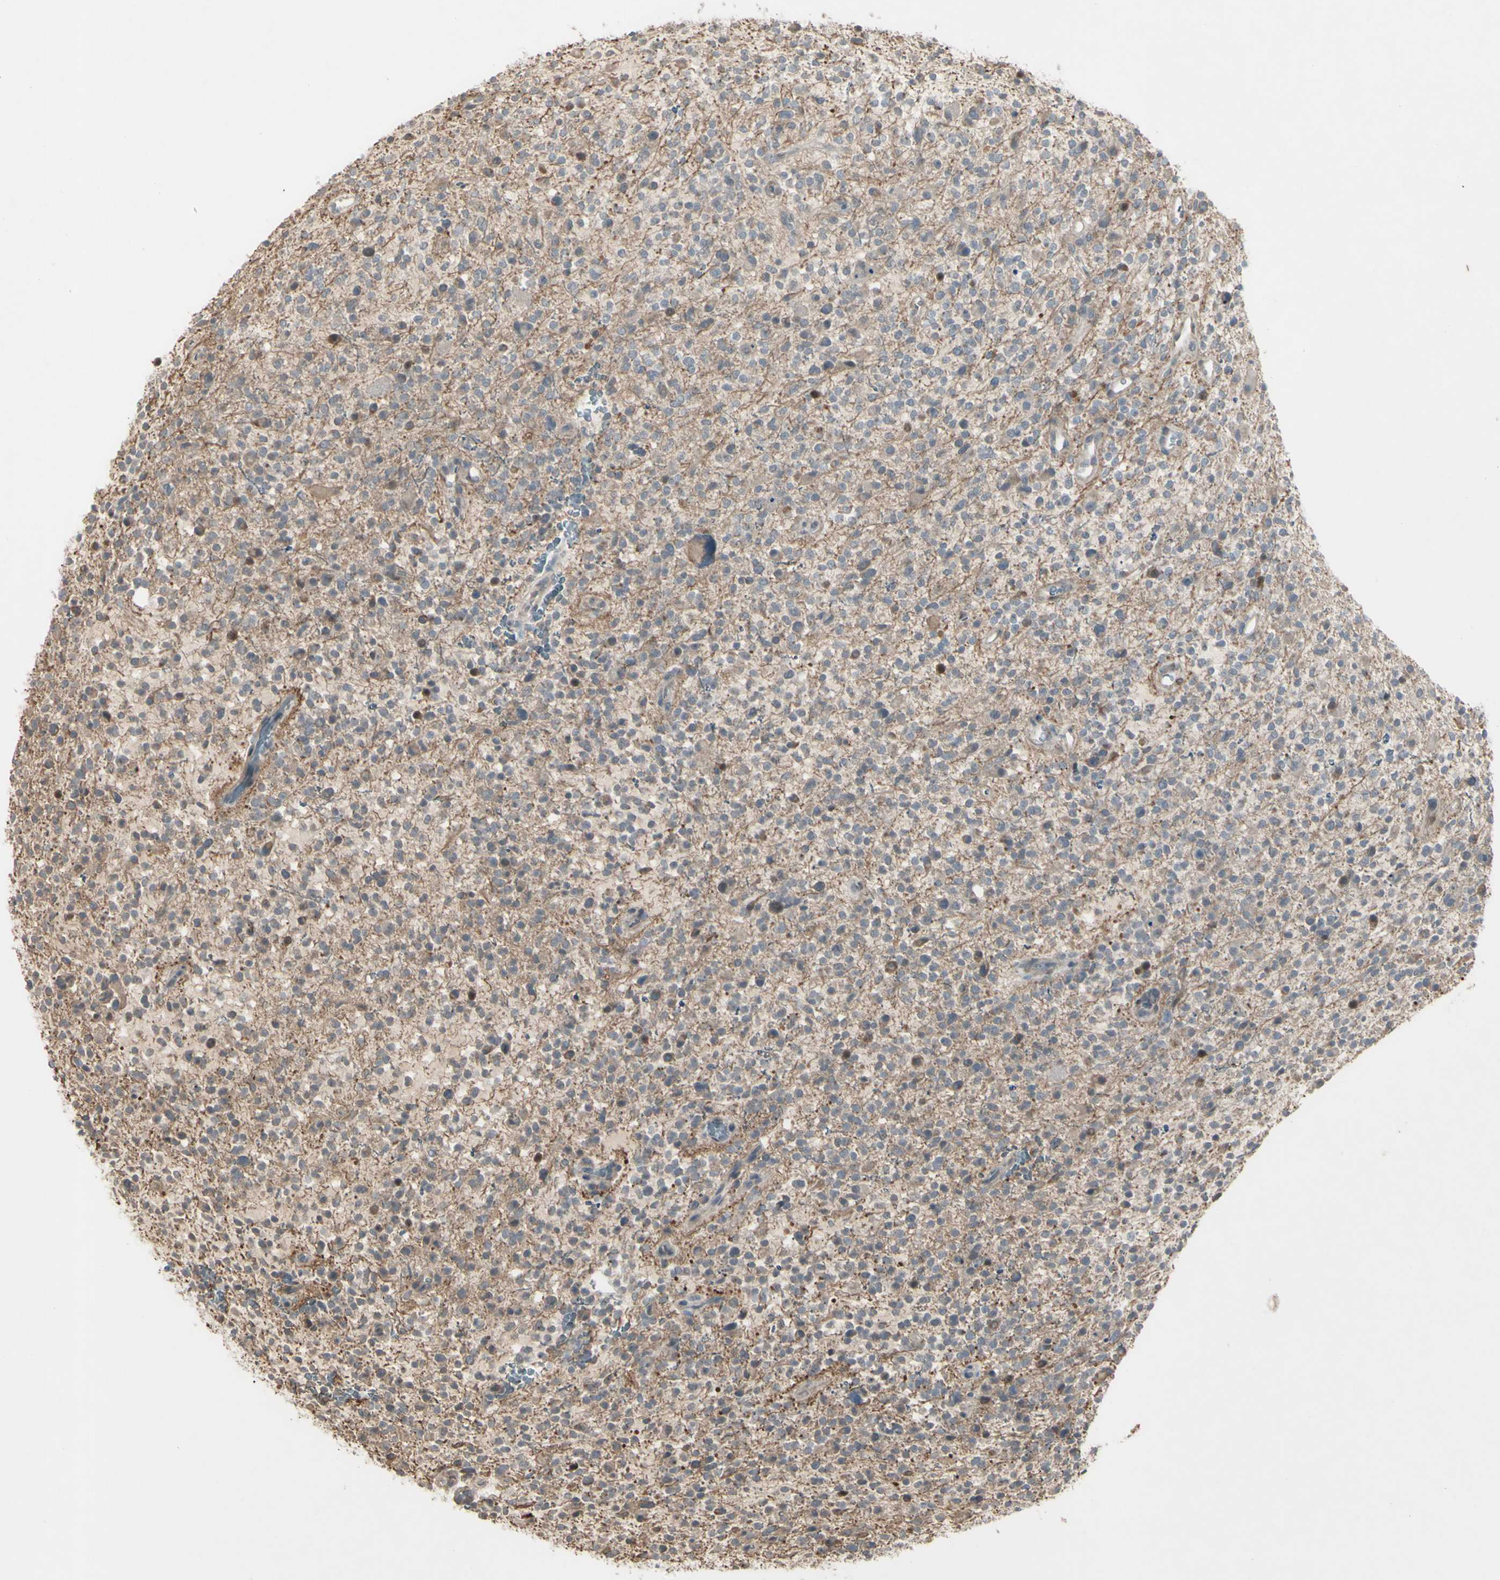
{"staining": {"intensity": "weak", "quantity": "25%-75%", "location": "cytoplasmic/membranous"}, "tissue": "glioma", "cell_type": "Tumor cells", "image_type": "cancer", "snomed": [{"axis": "morphology", "description": "Glioma, malignant, High grade"}, {"axis": "topography", "description": "Brain"}], "caption": "A photomicrograph of glioma stained for a protein shows weak cytoplasmic/membranous brown staining in tumor cells.", "gene": "PIAS4", "patient": {"sex": "male", "age": 48}}